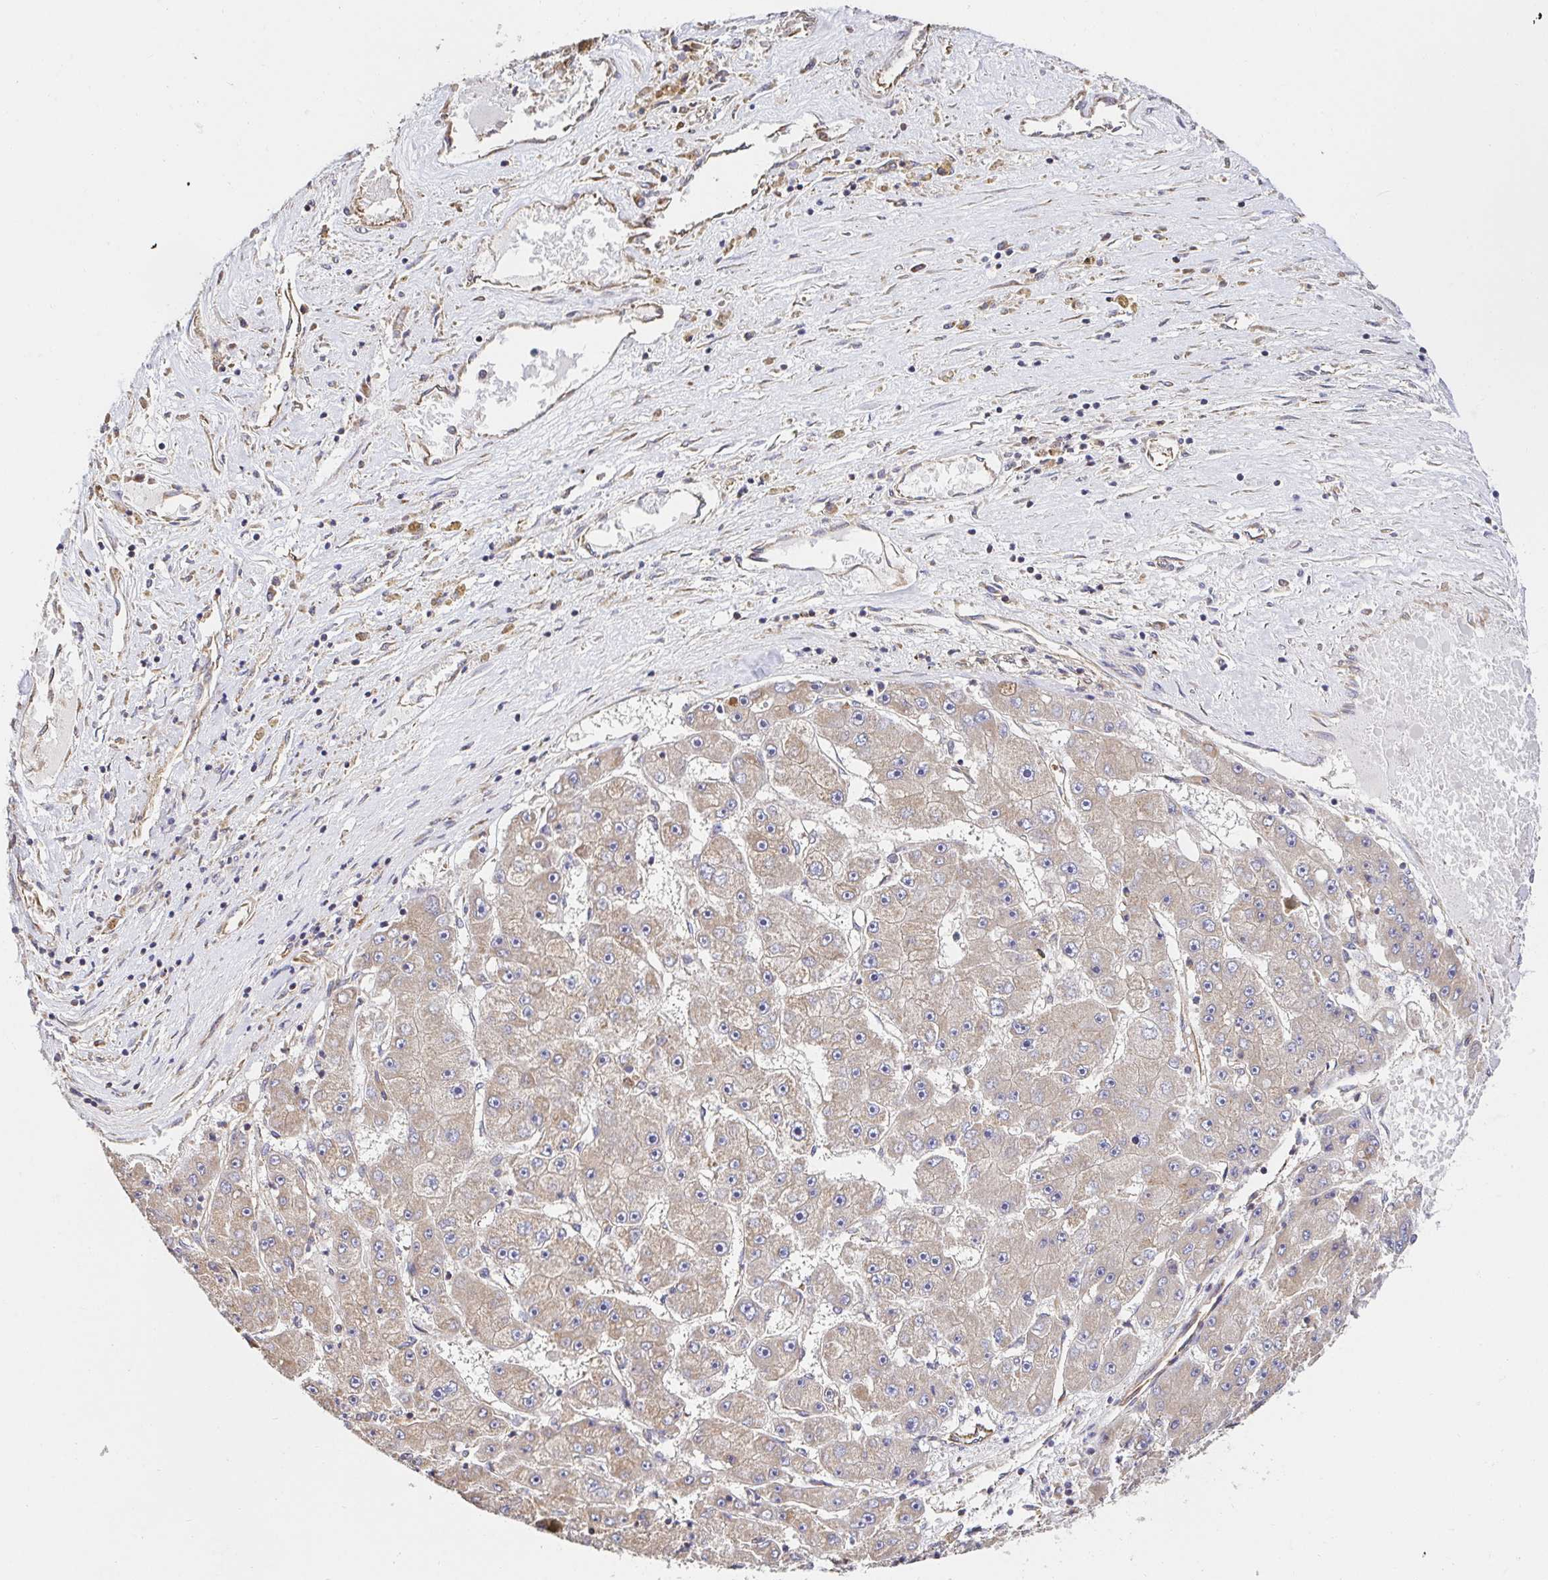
{"staining": {"intensity": "weak", "quantity": ">75%", "location": "cytoplasmic/membranous"}, "tissue": "liver cancer", "cell_type": "Tumor cells", "image_type": "cancer", "snomed": [{"axis": "morphology", "description": "Carcinoma, Hepatocellular, NOS"}, {"axis": "topography", "description": "Liver"}], "caption": "An image showing weak cytoplasmic/membranous positivity in about >75% of tumor cells in liver cancer, as visualized by brown immunohistochemical staining.", "gene": "APBB1", "patient": {"sex": "female", "age": 61}}